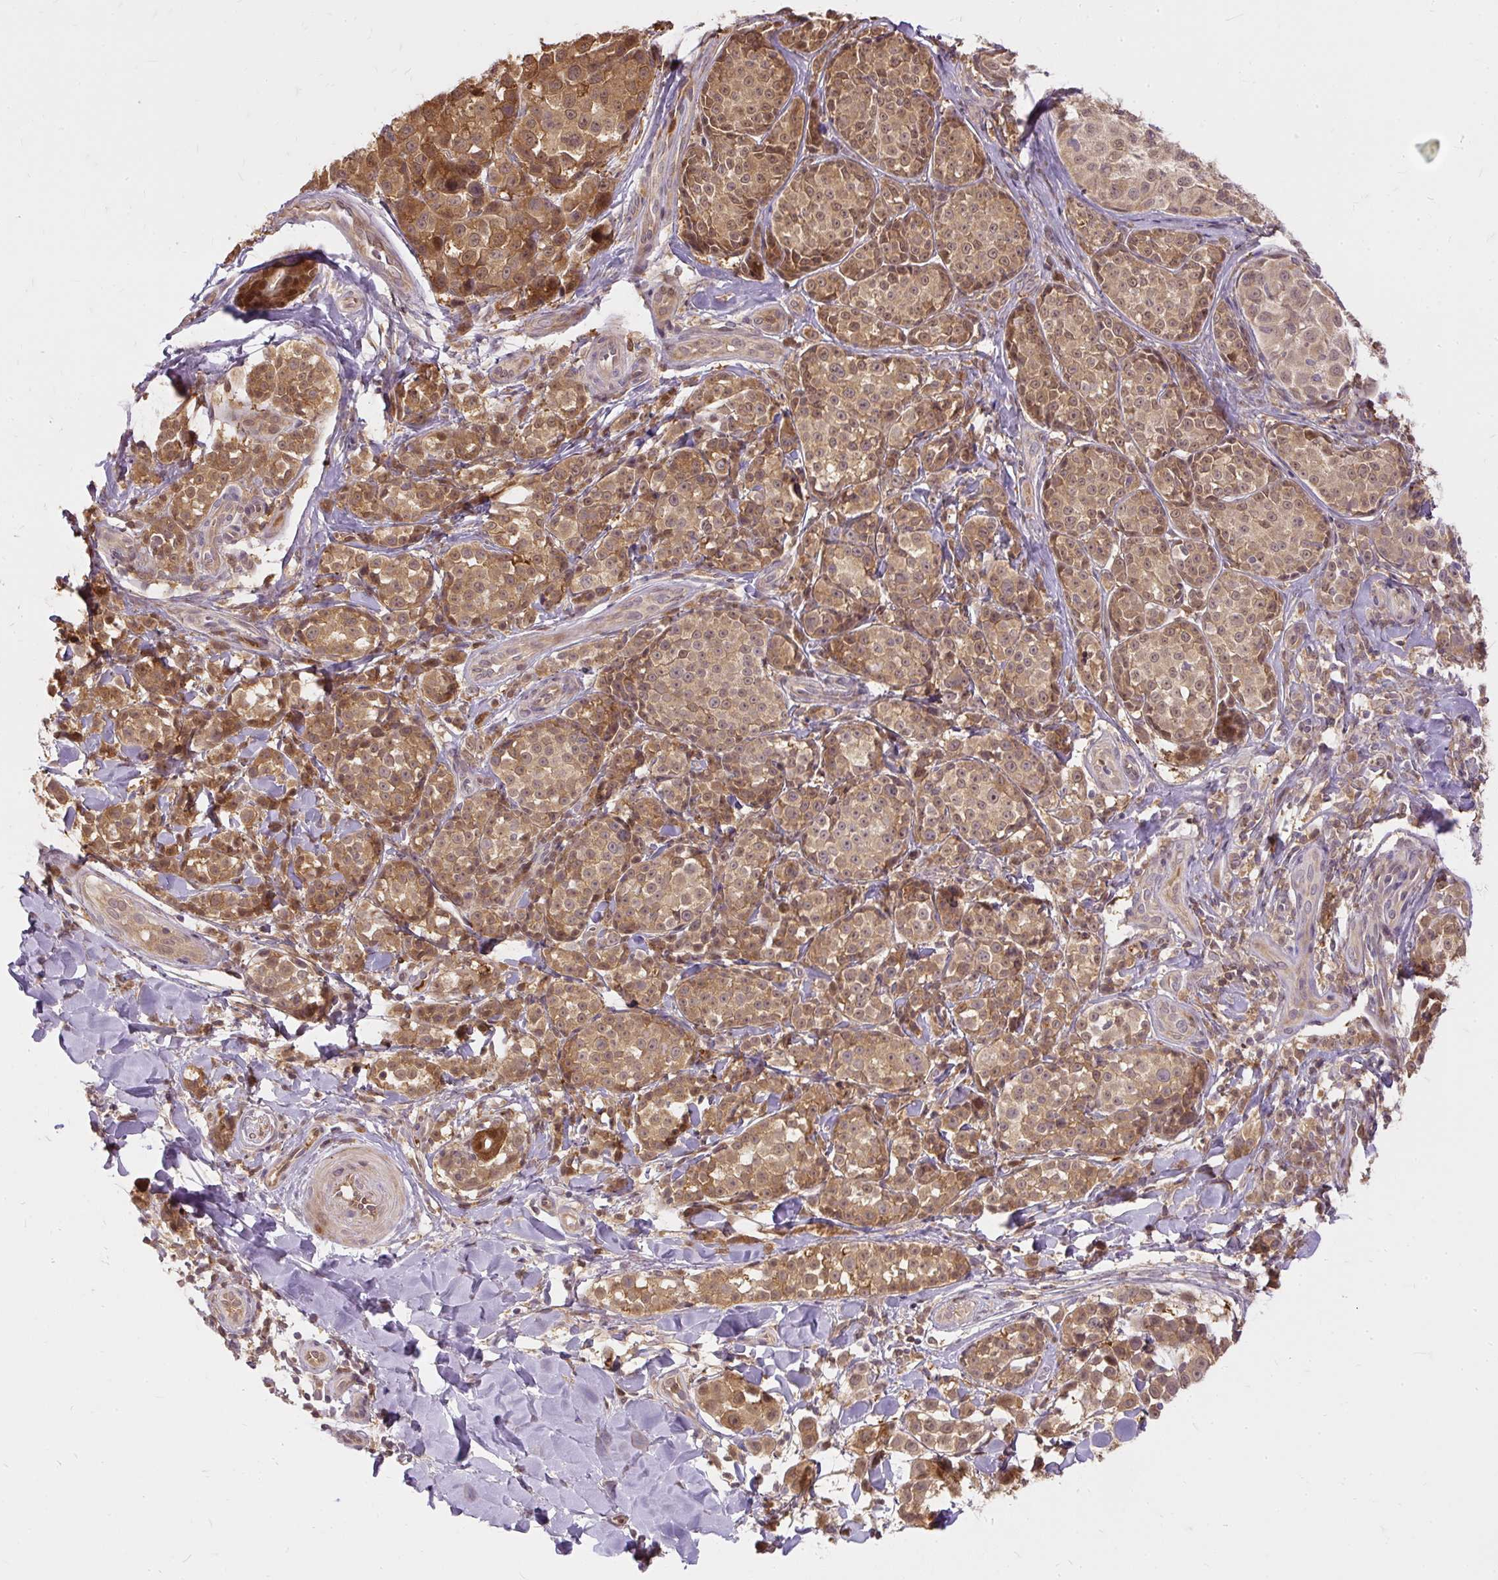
{"staining": {"intensity": "moderate", "quantity": ">75%", "location": "cytoplasmic/membranous,nuclear"}, "tissue": "melanoma", "cell_type": "Tumor cells", "image_type": "cancer", "snomed": [{"axis": "morphology", "description": "Malignant melanoma, NOS"}, {"axis": "topography", "description": "Skin"}], "caption": "Immunohistochemical staining of human malignant melanoma shows medium levels of moderate cytoplasmic/membranous and nuclear protein positivity in approximately >75% of tumor cells.", "gene": "AP5S1", "patient": {"sex": "female", "age": 35}}